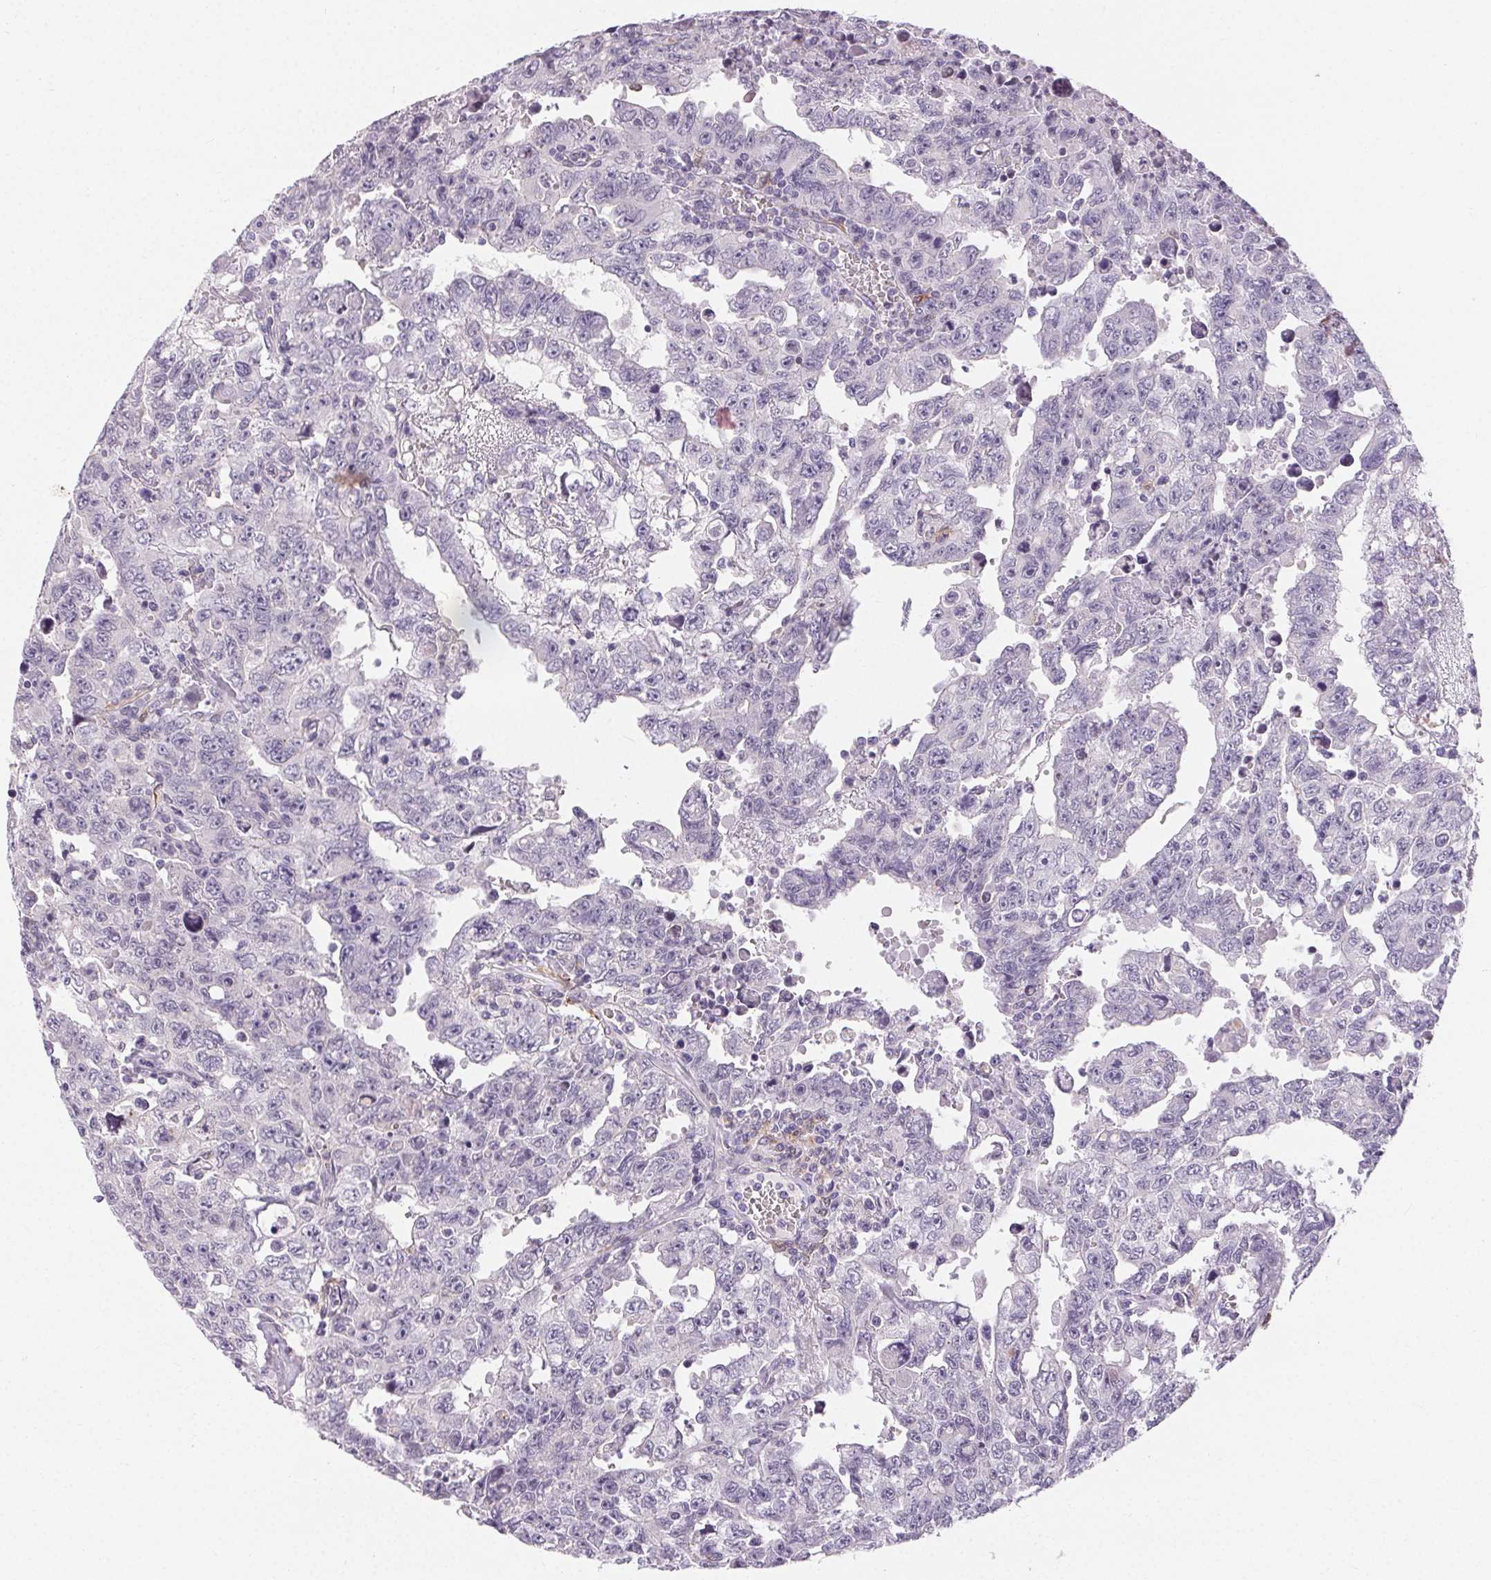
{"staining": {"intensity": "negative", "quantity": "none", "location": "none"}, "tissue": "testis cancer", "cell_type": "Tumor cells", "image_type": "cancer", "snomed": [{"axis": "morphology", "description": "Carcinoma, Embryonal, NOS"}, {"axis": "topography", "description": "Testis"}], "caption": "Embryonal carcinoma (testis) was stained to show a protein in brown. There is no significant positivity in tumor cells.", "gene": "RPGRIP1", "patient": {"sex": "male", "age": 24}}